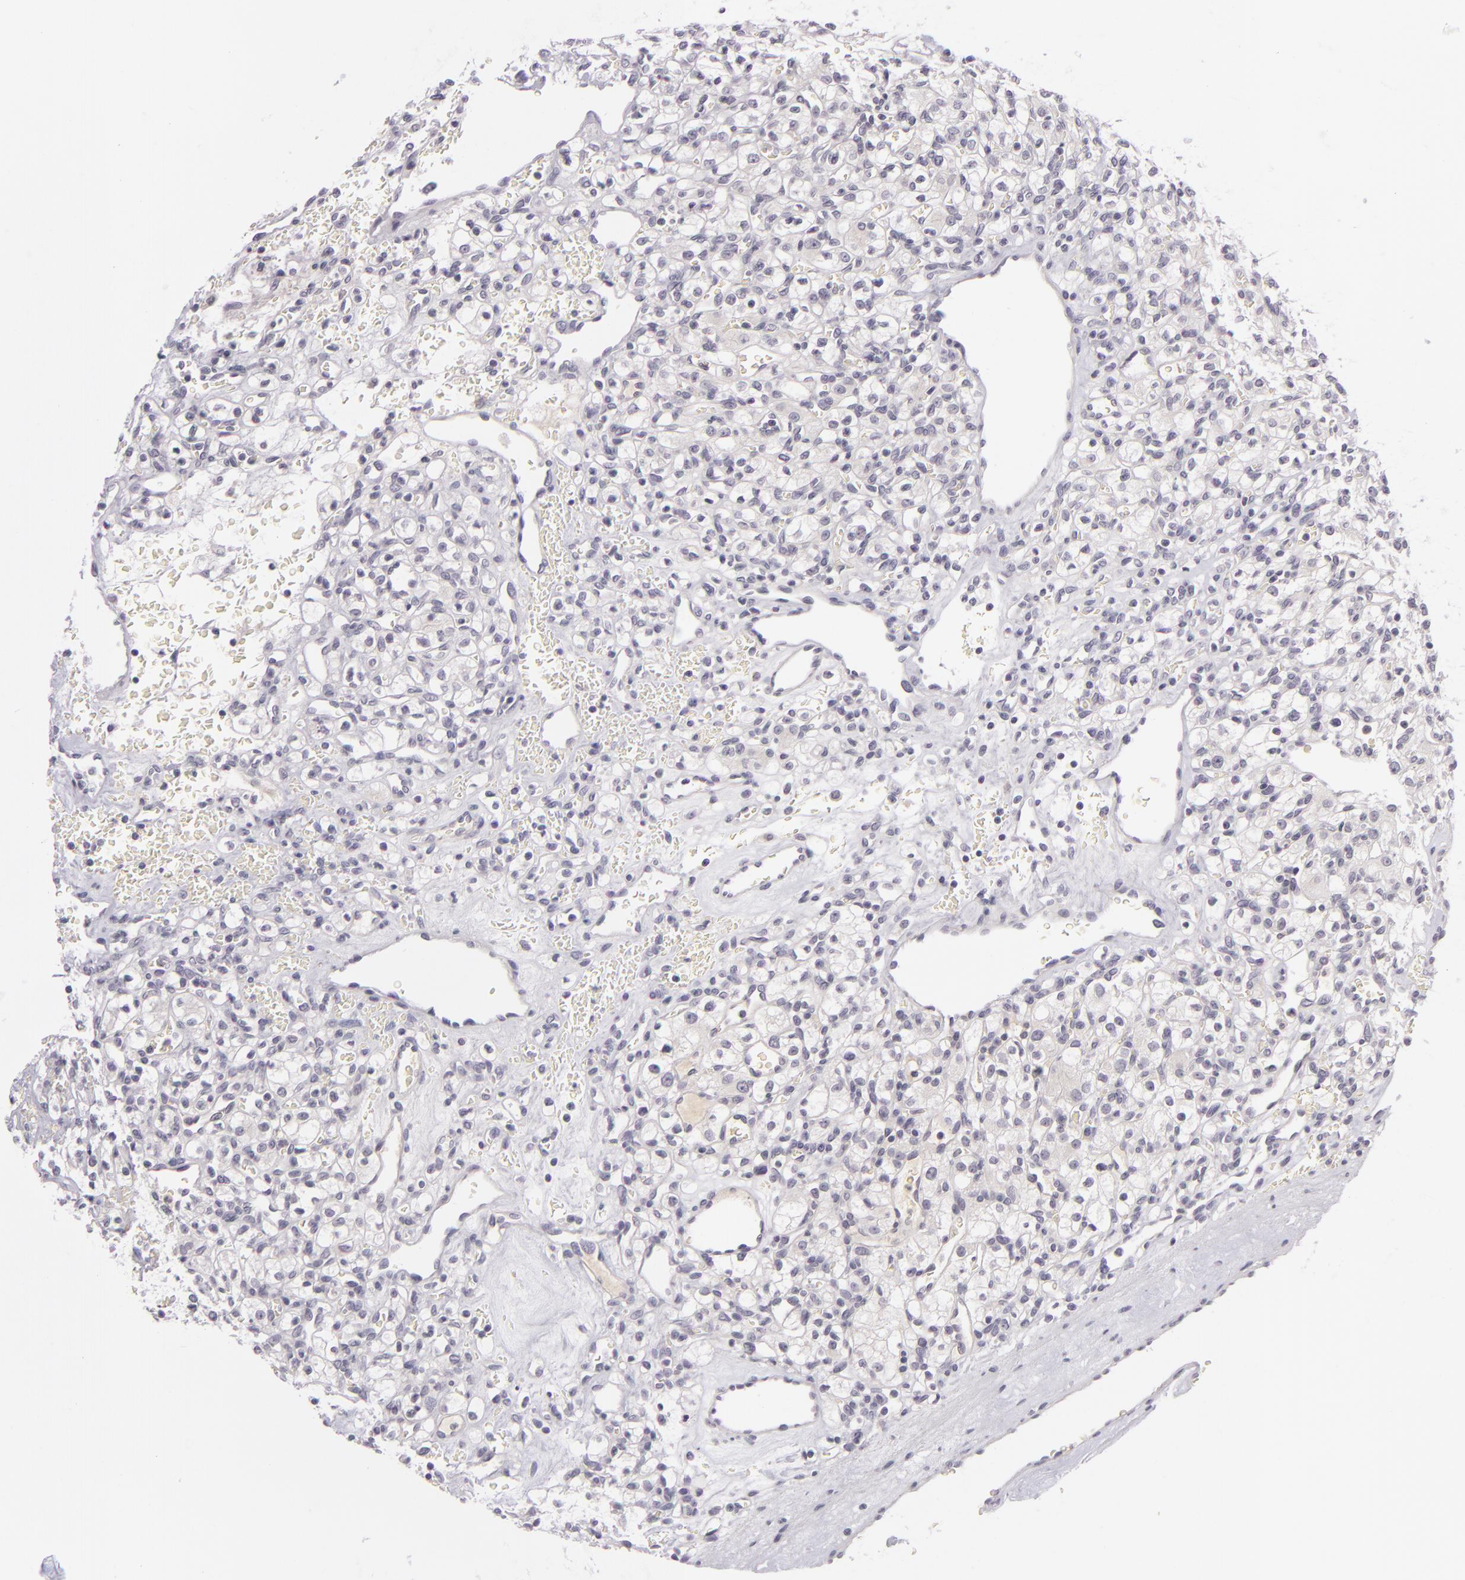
{"staining": {"intensity": "negative", "quantity": "none", "location": "none"}, "tissue": "renal cancer", "cell_type": "Tumor cells", "image_type": "cancer", "snomed": [{"axis": "morphology", "description": "Adenocarcinoma, NOS"}, {"axis": "topography", "description": "Kidney"}], "caption": "Renal cancer was stained to show a protein in brown. There is no significant staining in tumor cells. (DAB (3,3'-diaminobenzidine) immunohistochemistry with hematoxylin counter stain).", "gene": "DAG1", "patient": {"sex": "female", "age": 62}}